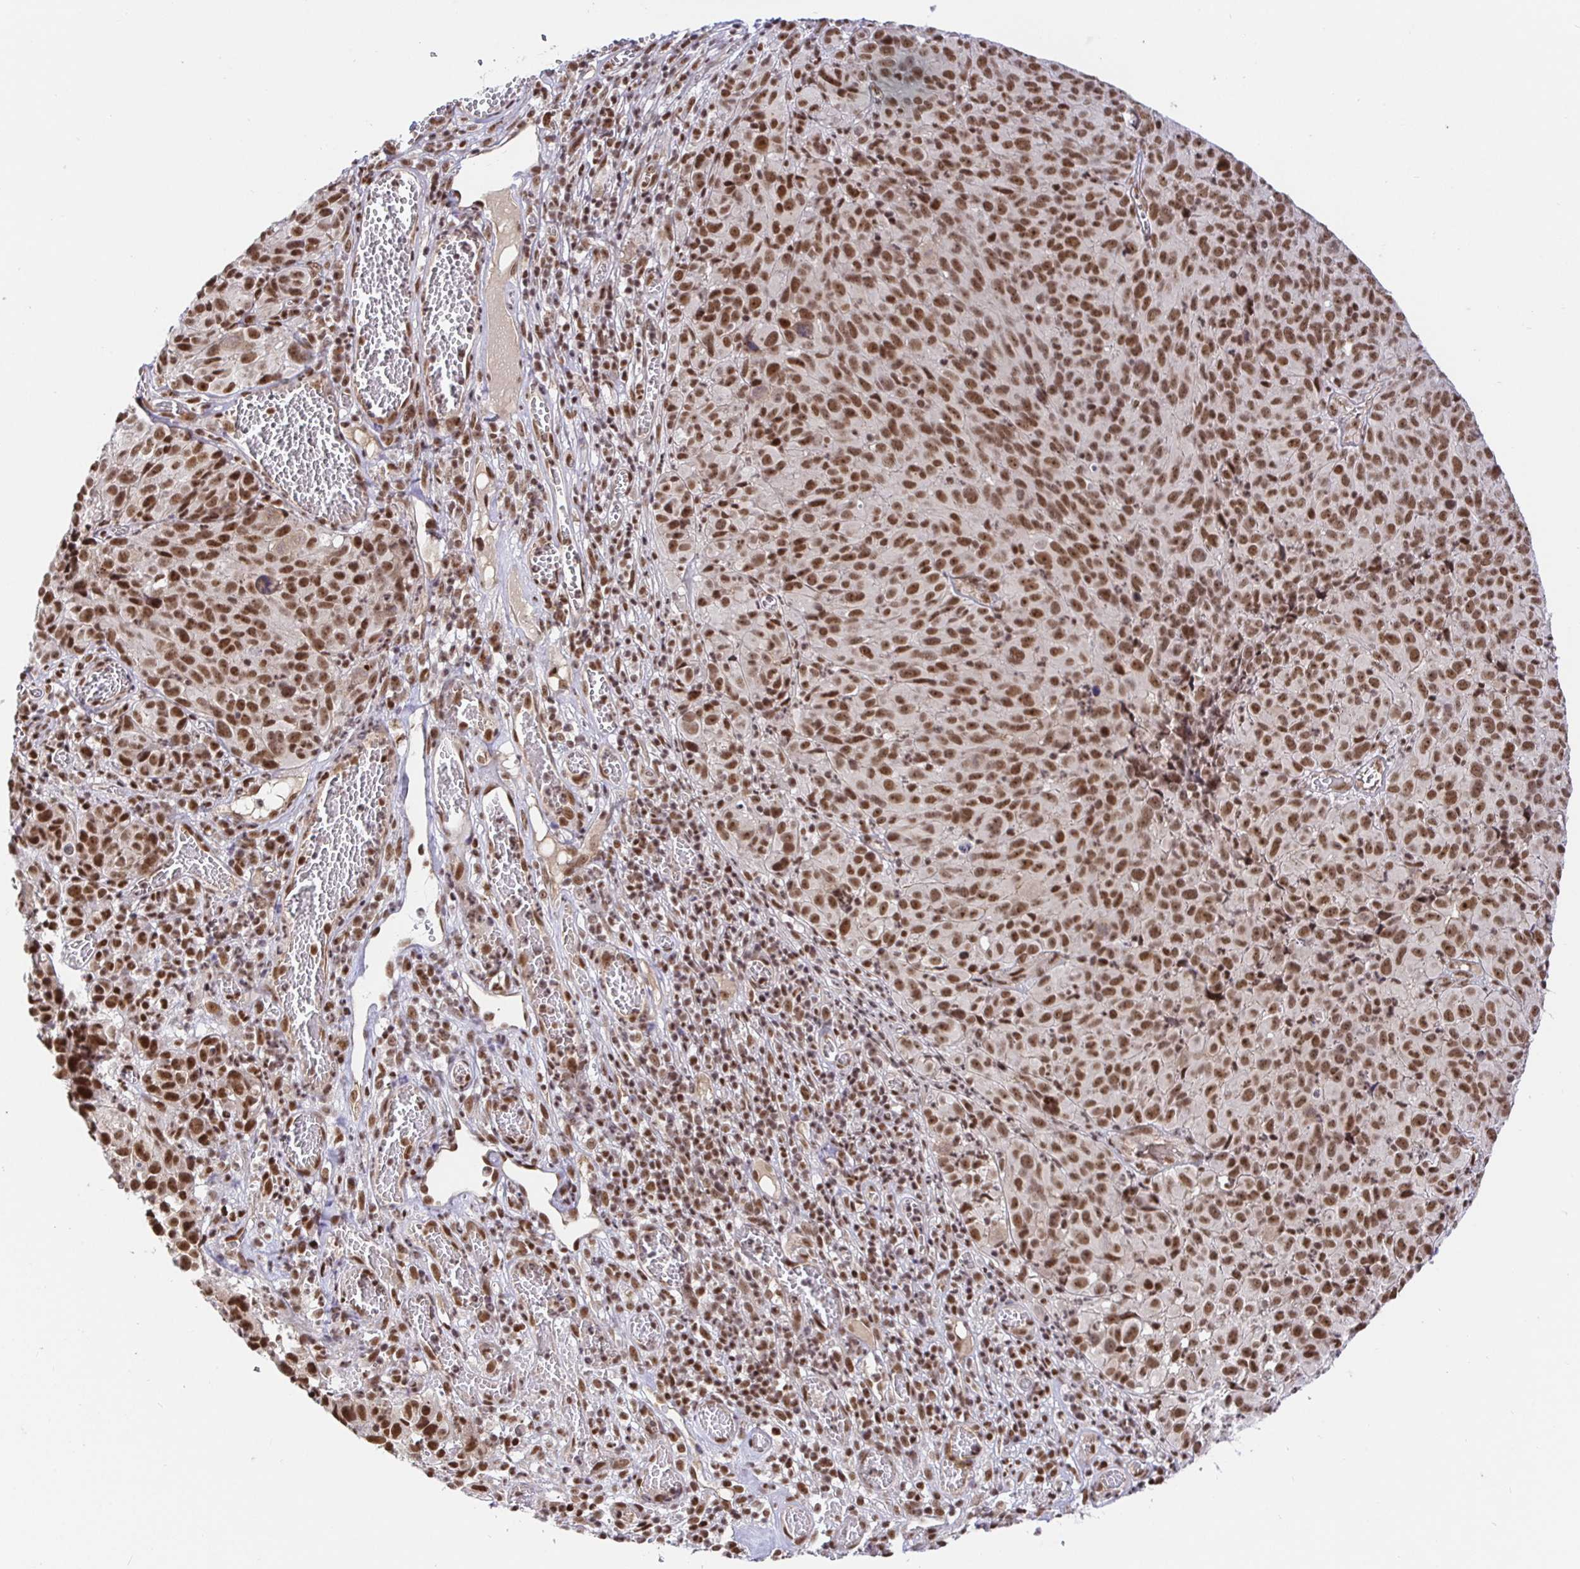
{"staining": {"intensity": "moderate", "quantity": ">75%", "location": "nuclear"}, "tissue": "melanoma", "cell_type": "Tumor cells", "image_type": "cancer", "snomed": [{"axis": "morphology", "description": "Malignant melanoma, NOS"}, {"axis": "topography", "description": "Skin"}], "caption": "High-magnification brightfield microscopy of malignant melanoma stained with DAB (brown) and counterstained with hematoxylin (blue). tumor cells exhibit moderate nuclear staining is seen in approximately>75% of cells.", "gene": "USF1", "patient": {"sex": "male", "age": 51}}